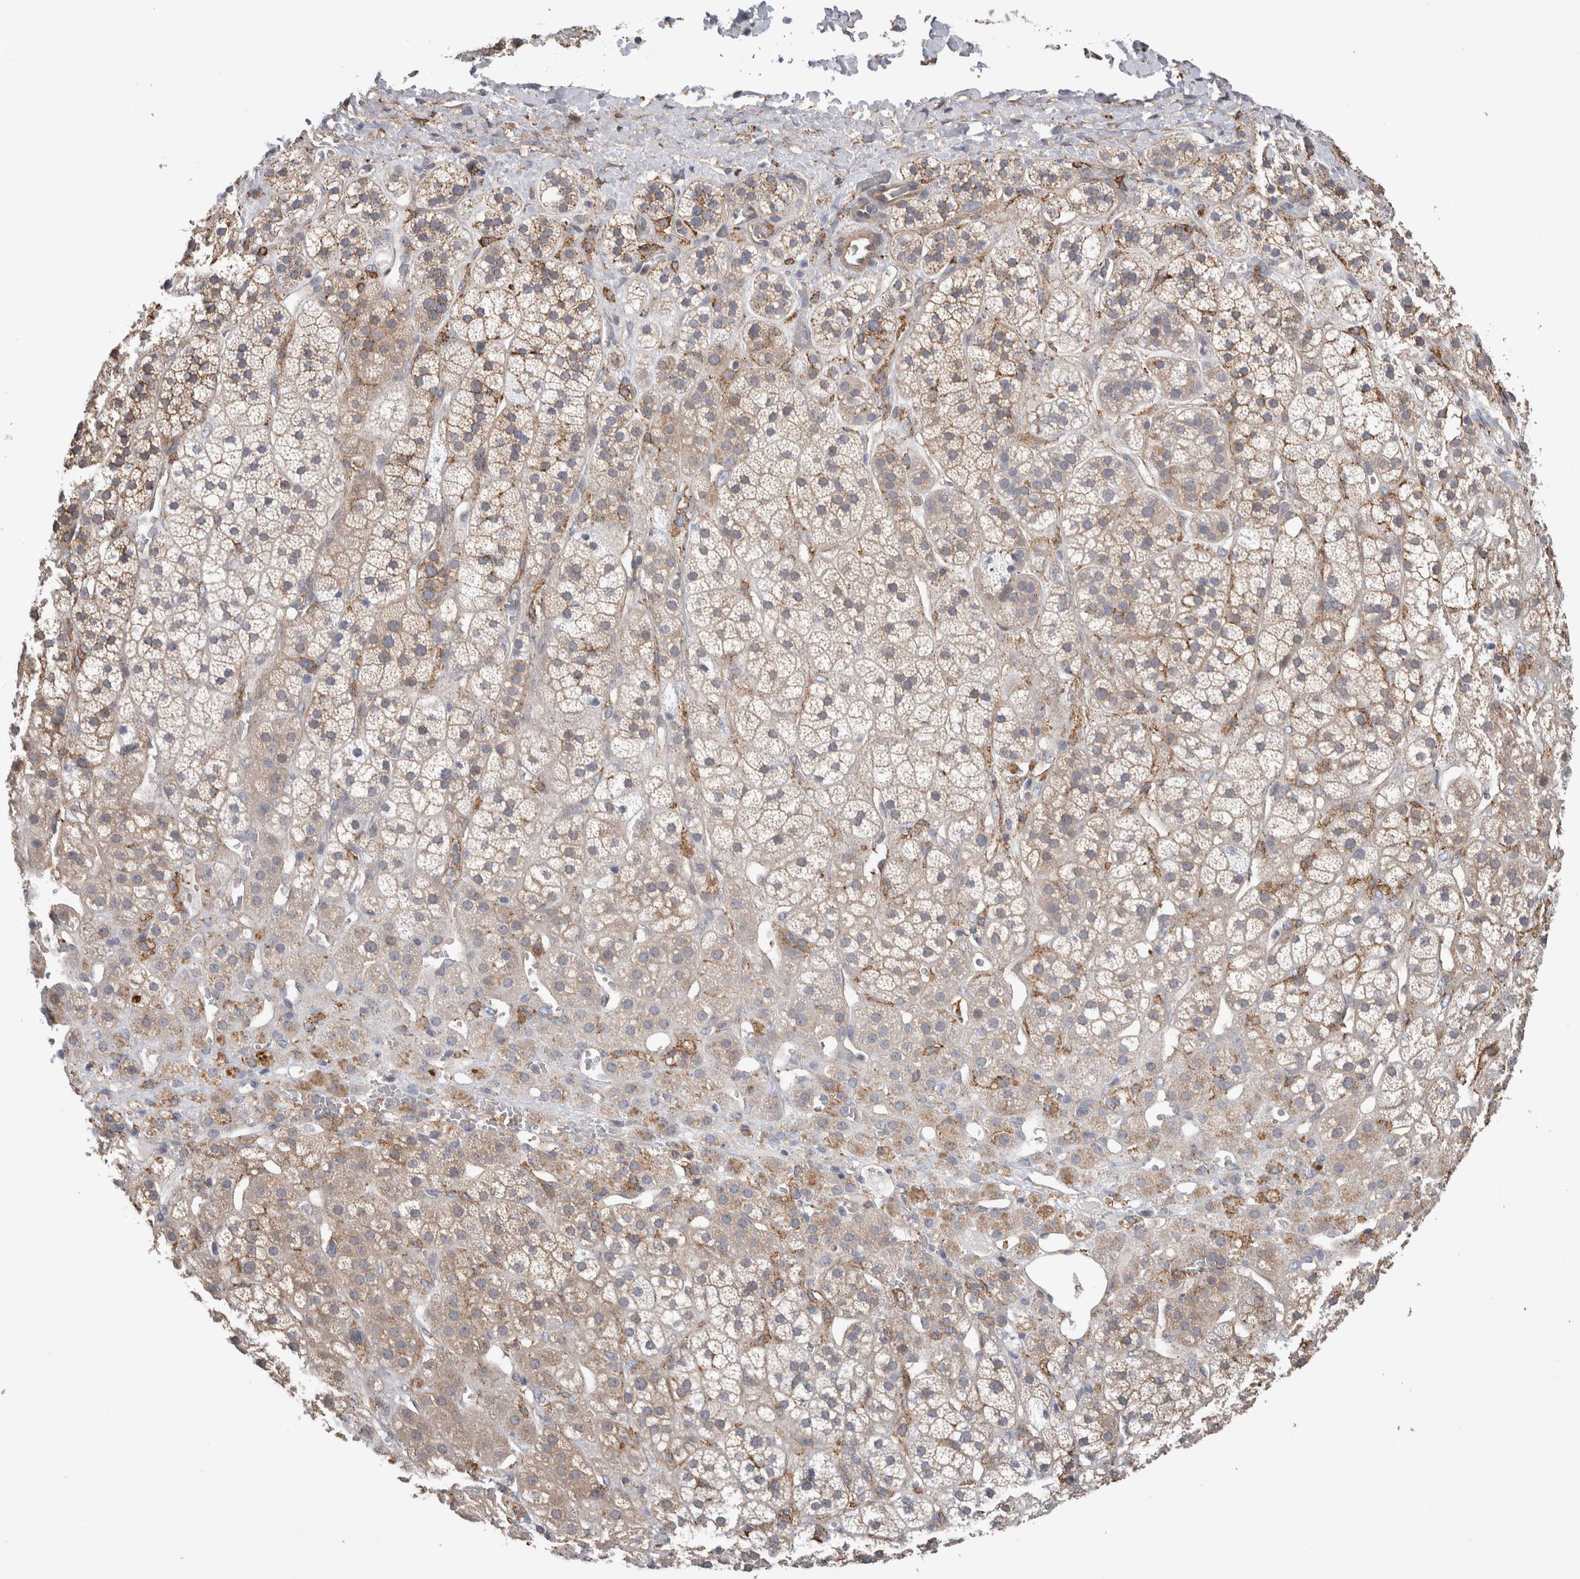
{"staining": {"intensity": "moderate", "quantity": "25%-75%", "location": "cytoplasmic/membranous"}, "tissue": "adrenal gland", "cell_type": "Glandular cells", "image_type": "normal", "snomed": [{"axis": "morphology", "description": "Normal tissue, NOS"}, {"axis": "topography", "description": "Adrenal gland"}], "caption": "About 25%-75% of glandular cells in unremarkable human adrenal gland show moderate cytoplasmic/membranous protein staining as visualized by brown immunohistochemical staining.", "gene": "GCNA", "patient": {"sex": "male", "age": 56}}